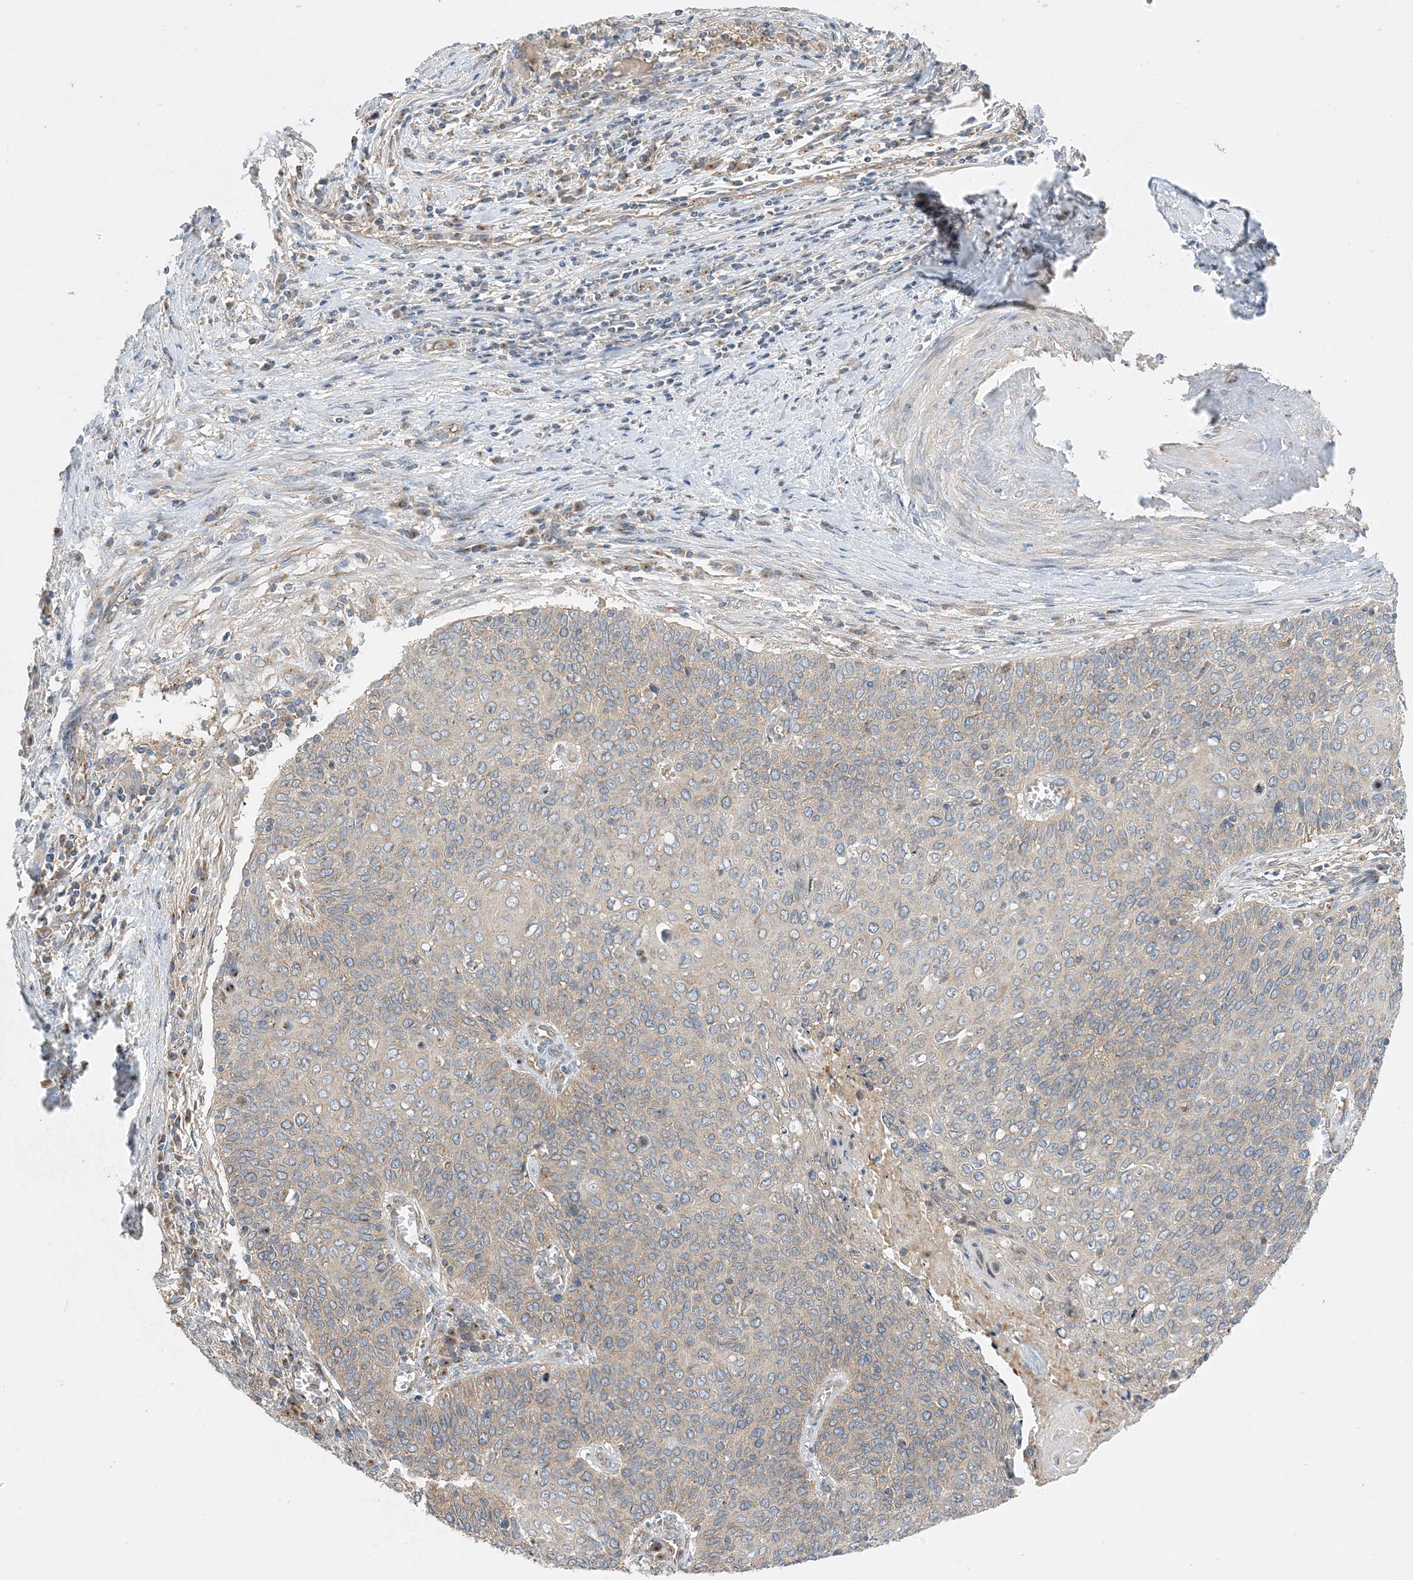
{"staining": {"intensity": "weak", "quantity": "<25%", "location": "cytoplasmic/membranous"}, "tissue": "cervical cancer", "cell_type": "Tumor cells", "image_type": "cancer", "snomed": [{"axis": "morphology", "description": "Squamous cell carcinoma, NOS"}, {"axis": "topography", "description": "Cervix"}], "caption": "Squamous cell carcinoma (cervical) was stained to show a protein in brown. There is no significant expression in tumor cells. Brightfield microscopy of IHC stained with DAB (3,3'-diaminobenzidine) (brown) and hematoxylin (blue), captured at high magnification.", "gene": "SIDT1", "patient": {"sex": "female", "age": 39}}